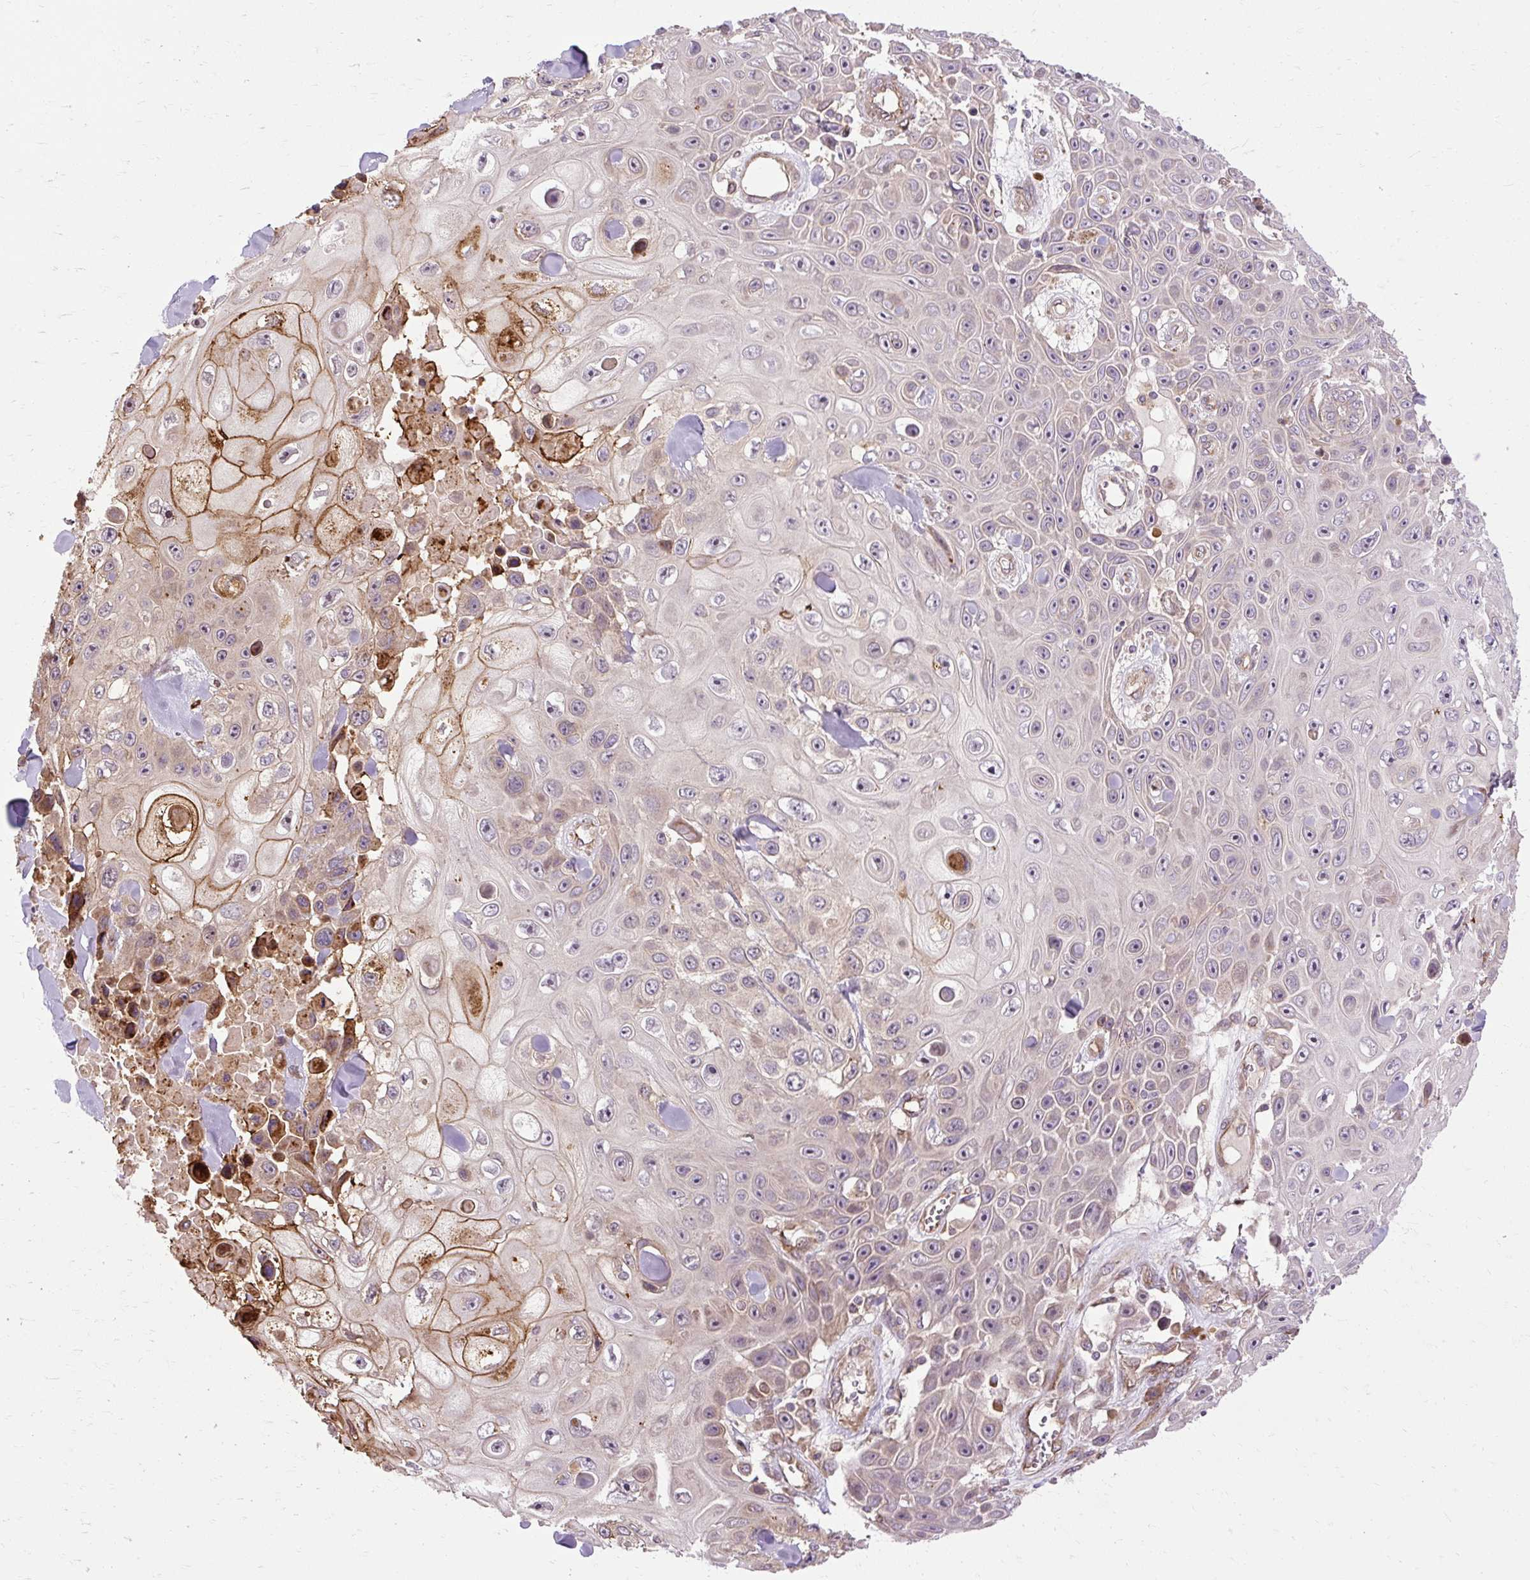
{"staining": {"intensity": "moderate", "quantity": "<25%", "location": "cytoplasmic/membranous"}, "tissue": "skin cancer", "cell_type": "Tumor cells", "image_type": "cancer", "snomed": [{"axis": "morphology", "description": "Squamous cell carcinoma, NOS"}, {"axis": "topography", "description": "Skin"}], "caption": "Protein expression by immunohistochemistry shows moderate cytoplasmic/membranous positivity in approximately <25% of tumor cells in skin cancer (squamous cell carcinoma).", "gene": "FLRT1", "patient": {"sex": "male", "age": 82}}